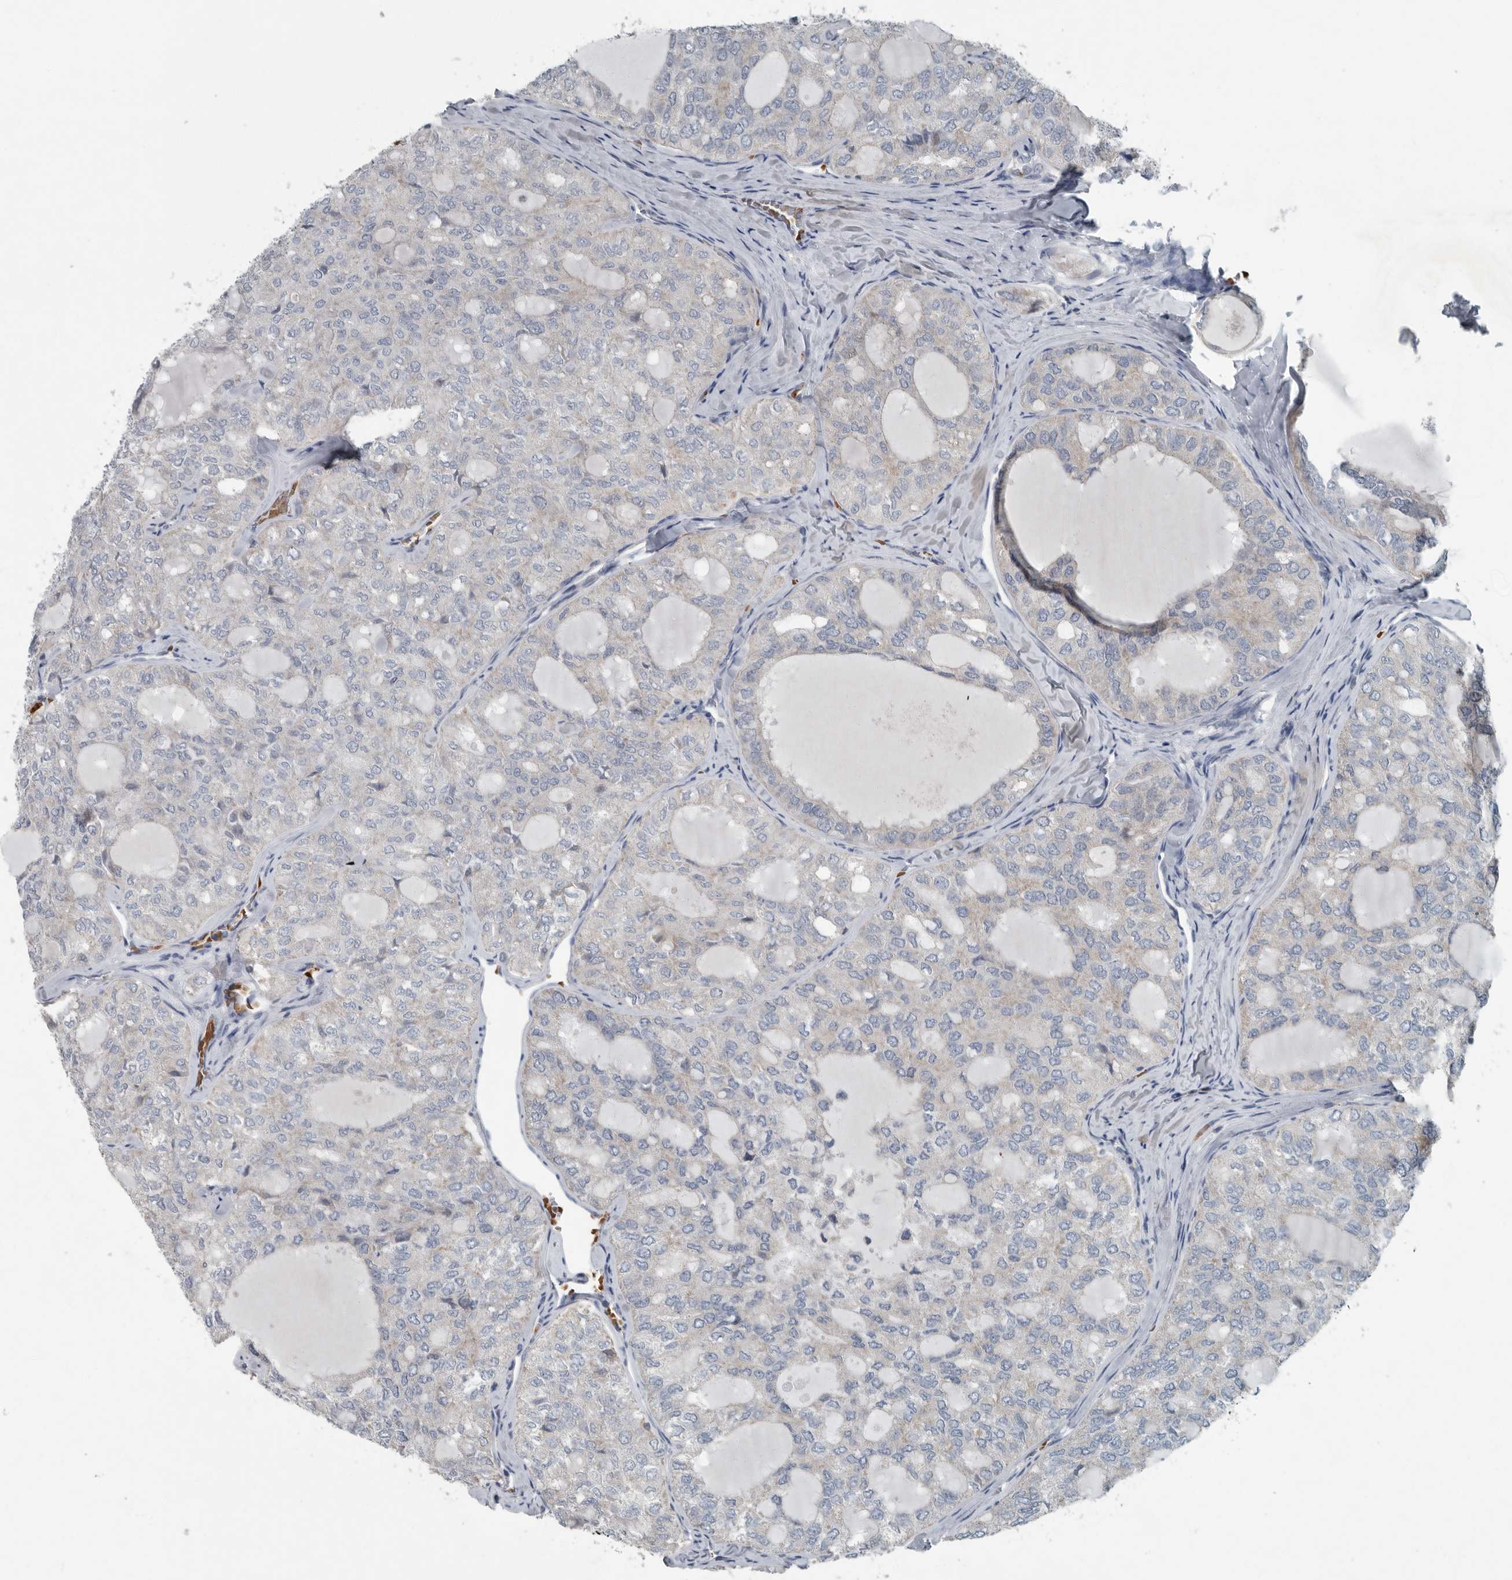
{"staining": {"intensity": "negative", "quantity": "none", "location": "none"}, "tissue": "thyroid cancer", "cell_type": "Tumor cells", "image_type": "cancer", "snomed": [{"axis": "morphology", "description": "Follicular adenoma carcinoma, NOS"}, {"axis": "topography", "description": "Thyroid gland"}], "caption": "Tumor cells show no significant positivity in thyroid cancer (follicular adenoma carcinoma).", "gene": "MPP3", "patient": {"sex": "male", "age": 75}}